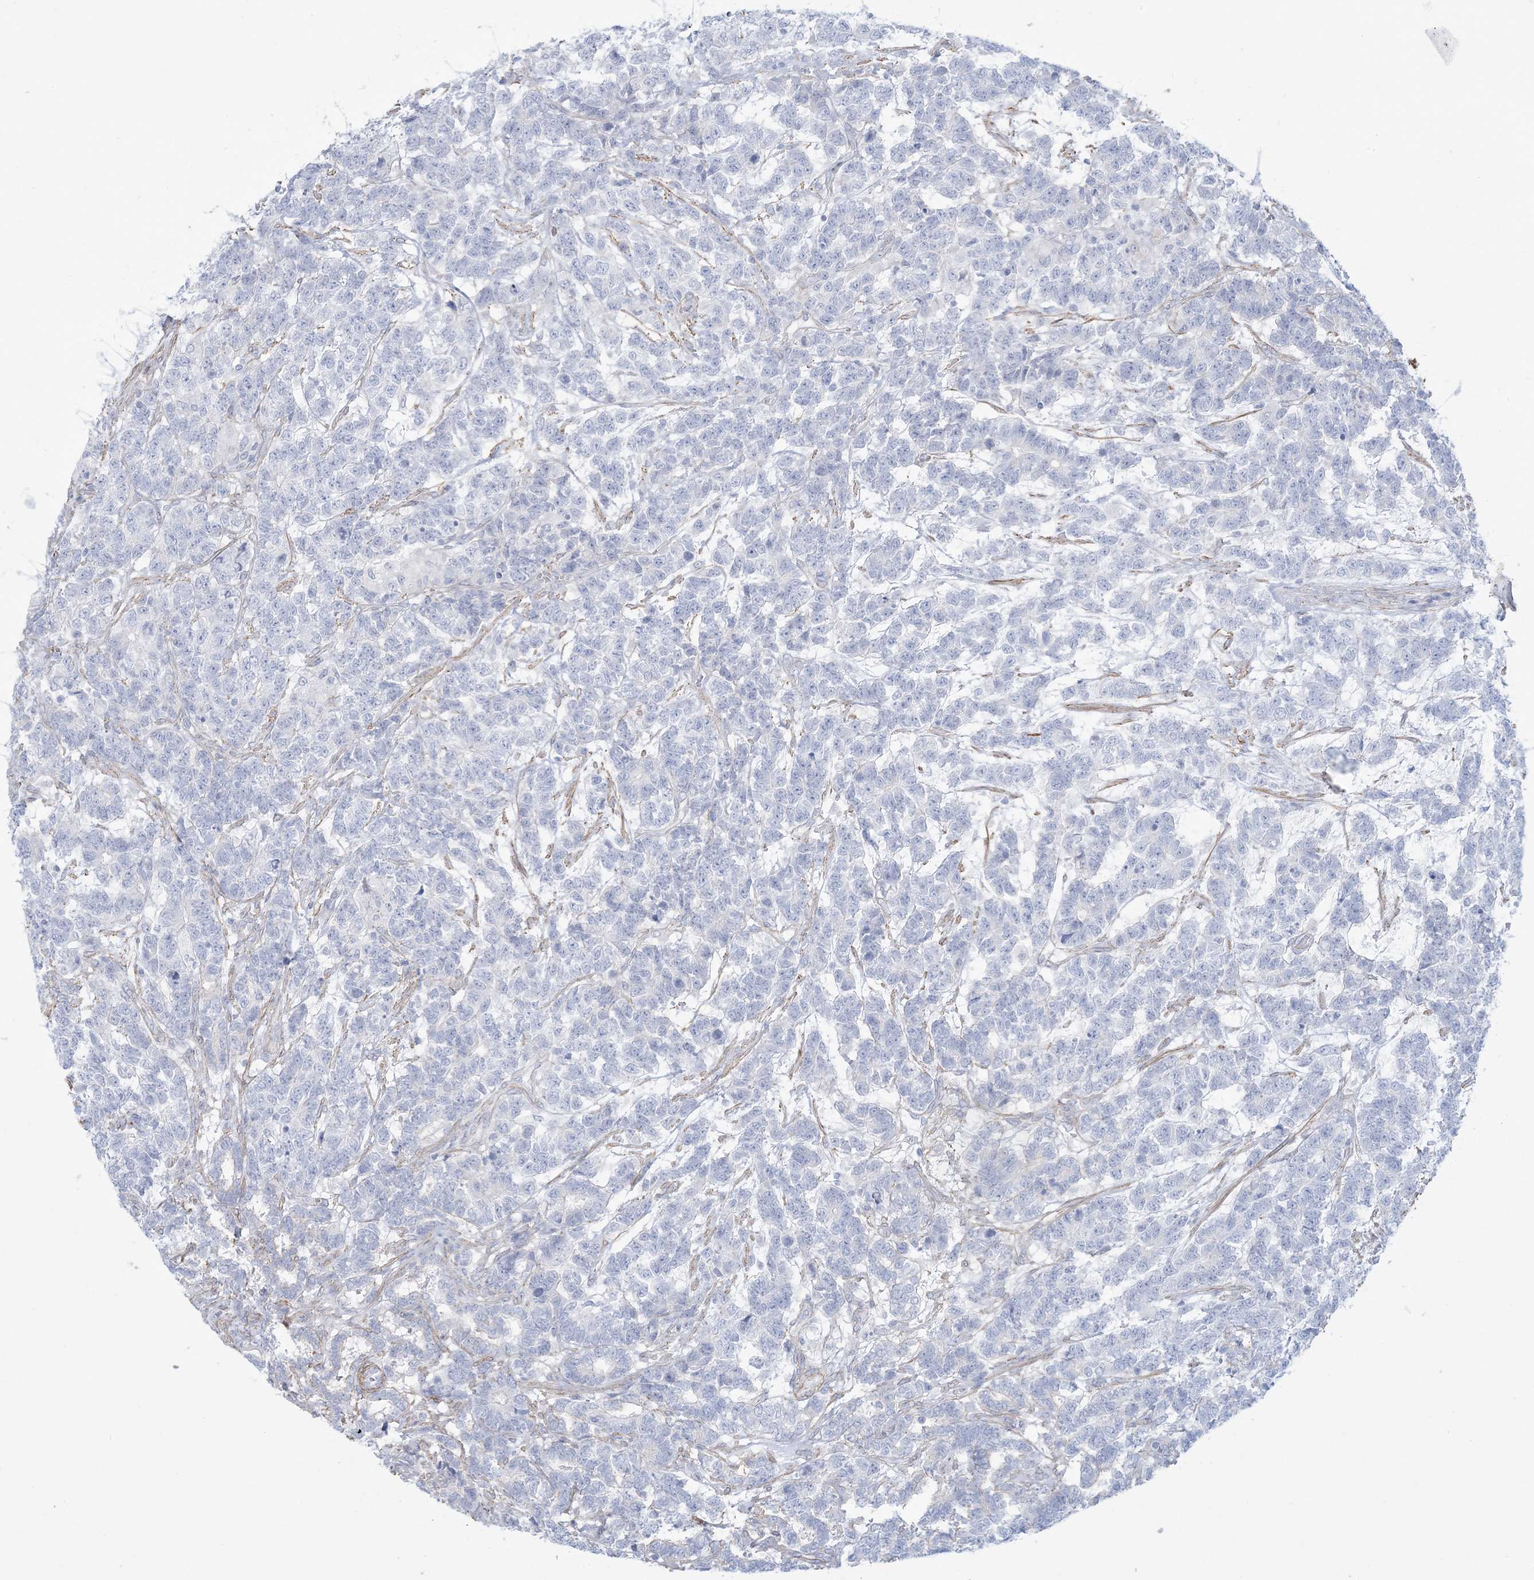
{"staining": {"intensity": "negative", "quantity": "none", "location": "none"}, "tissue": "testis cancer", "cell_type": "Tumor cells", "image_type": "cancer", "snomed": [{"axis": "morphology", "description": "Carcinoma, Embryonal, NOS"}, {"axis": "topography", "description": "Testis"}], "caption": "Immunohistochemical staining of testis cancer (embryonal carcinoma) exhibits no significant positivity in tumor cells.", "gene": "AGXT", "patient": {"sex": "male", "age": 26}}